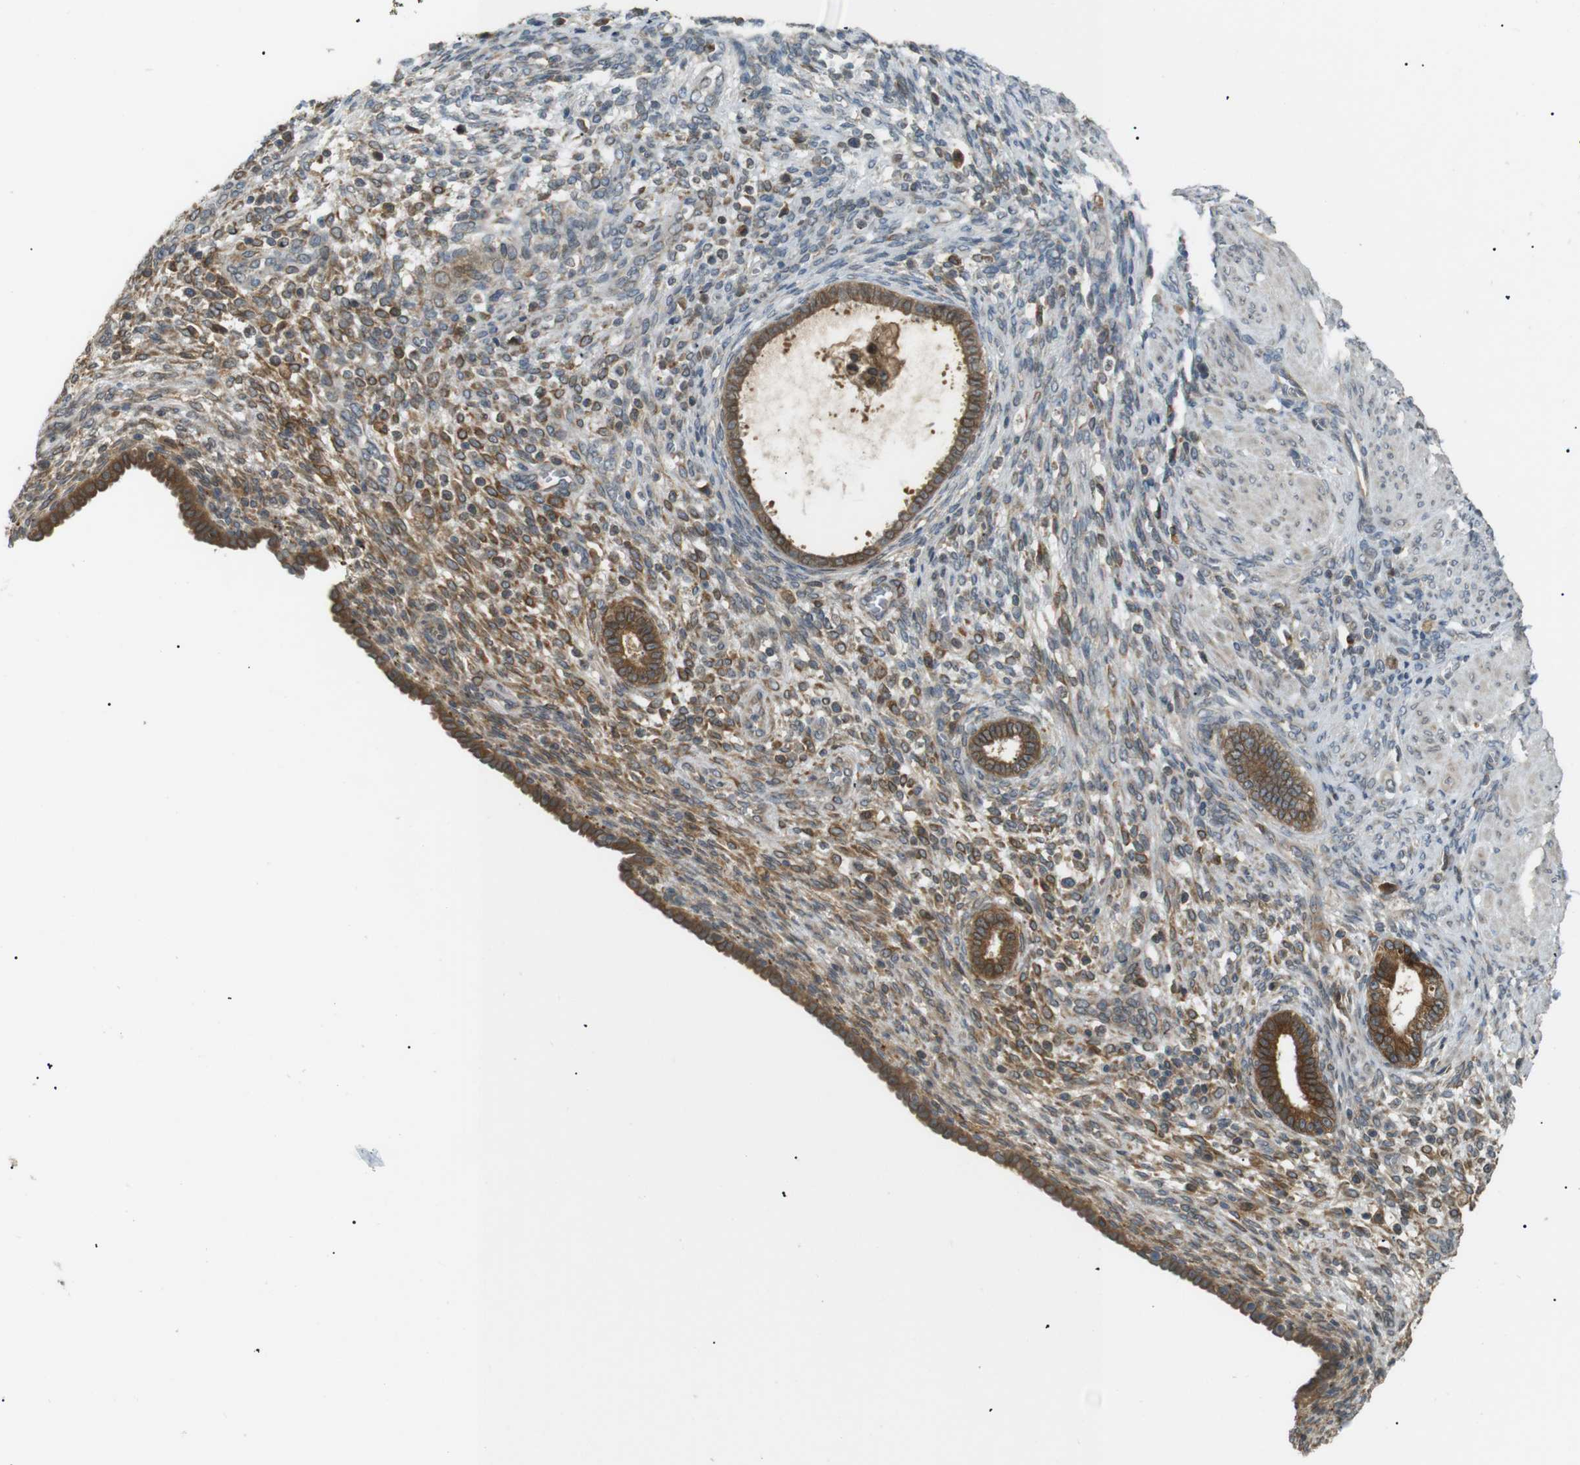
{"staining": {"intensity": "moderate", "quantity": "<25%", "location": "cytoplasmic/membranous"}, "tissue": "endometrium", "cell_type": "Cells in endometrial stroma", "image_type": "normal", "snomed": [{"axis": "morphology", "description": "Normal tissue, NOS"}, {"axis": "topography", "description": "Endometrium"}], "caption": "A high-resolution micrograph shows immunohistochemistry (IHC) staining of normal endometrium, which demonstrates moderate cytoplasmic/membranous expression in approximately <25% of cells in endometrial stroma.", "gene": "TMED4", "patient": {"sex": "female", "age": 72}}